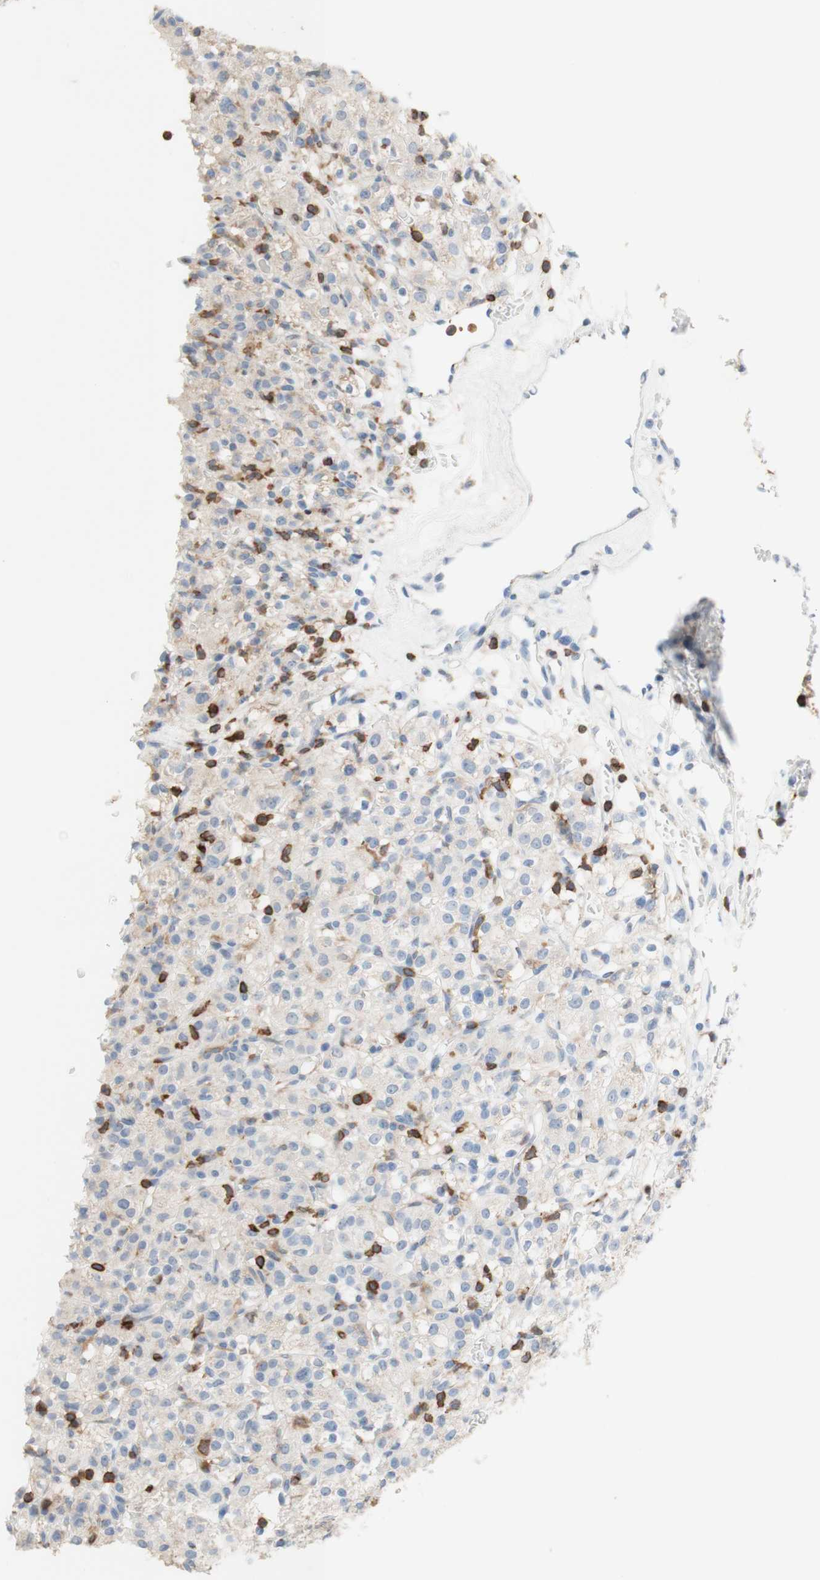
{"staining": {"intensity": "weak", "quantity": "25%-75%", "location": "cytoplasmic/membranous"}, "tissue": "renal cancer", "cell_type": "Tumor cells", "image_type": "cancer", "snomed": [{"axis": "morphology", "description": "Normal tissue, NOS"}, {"axis": "morphology", "description": "Adenocarcinoma, NOS"}, {"axis": "topography", "description": "Kidney"}], "caption": "Renal cancer (adenocarcinoma) tissue demonstrates weak cytoplasmic/membranous staining in approximately 25%-75% of tumor cells, visualized by immunohistochemistry. The protein of interest is stained brown, and the nuclei are stained in blue (DAB (3,3'-diaminobenzidine) IHC with brightfield microscopy, high magnification).", "gene": "SPINK6", "patient": {"sex": "female", "age": 72}}